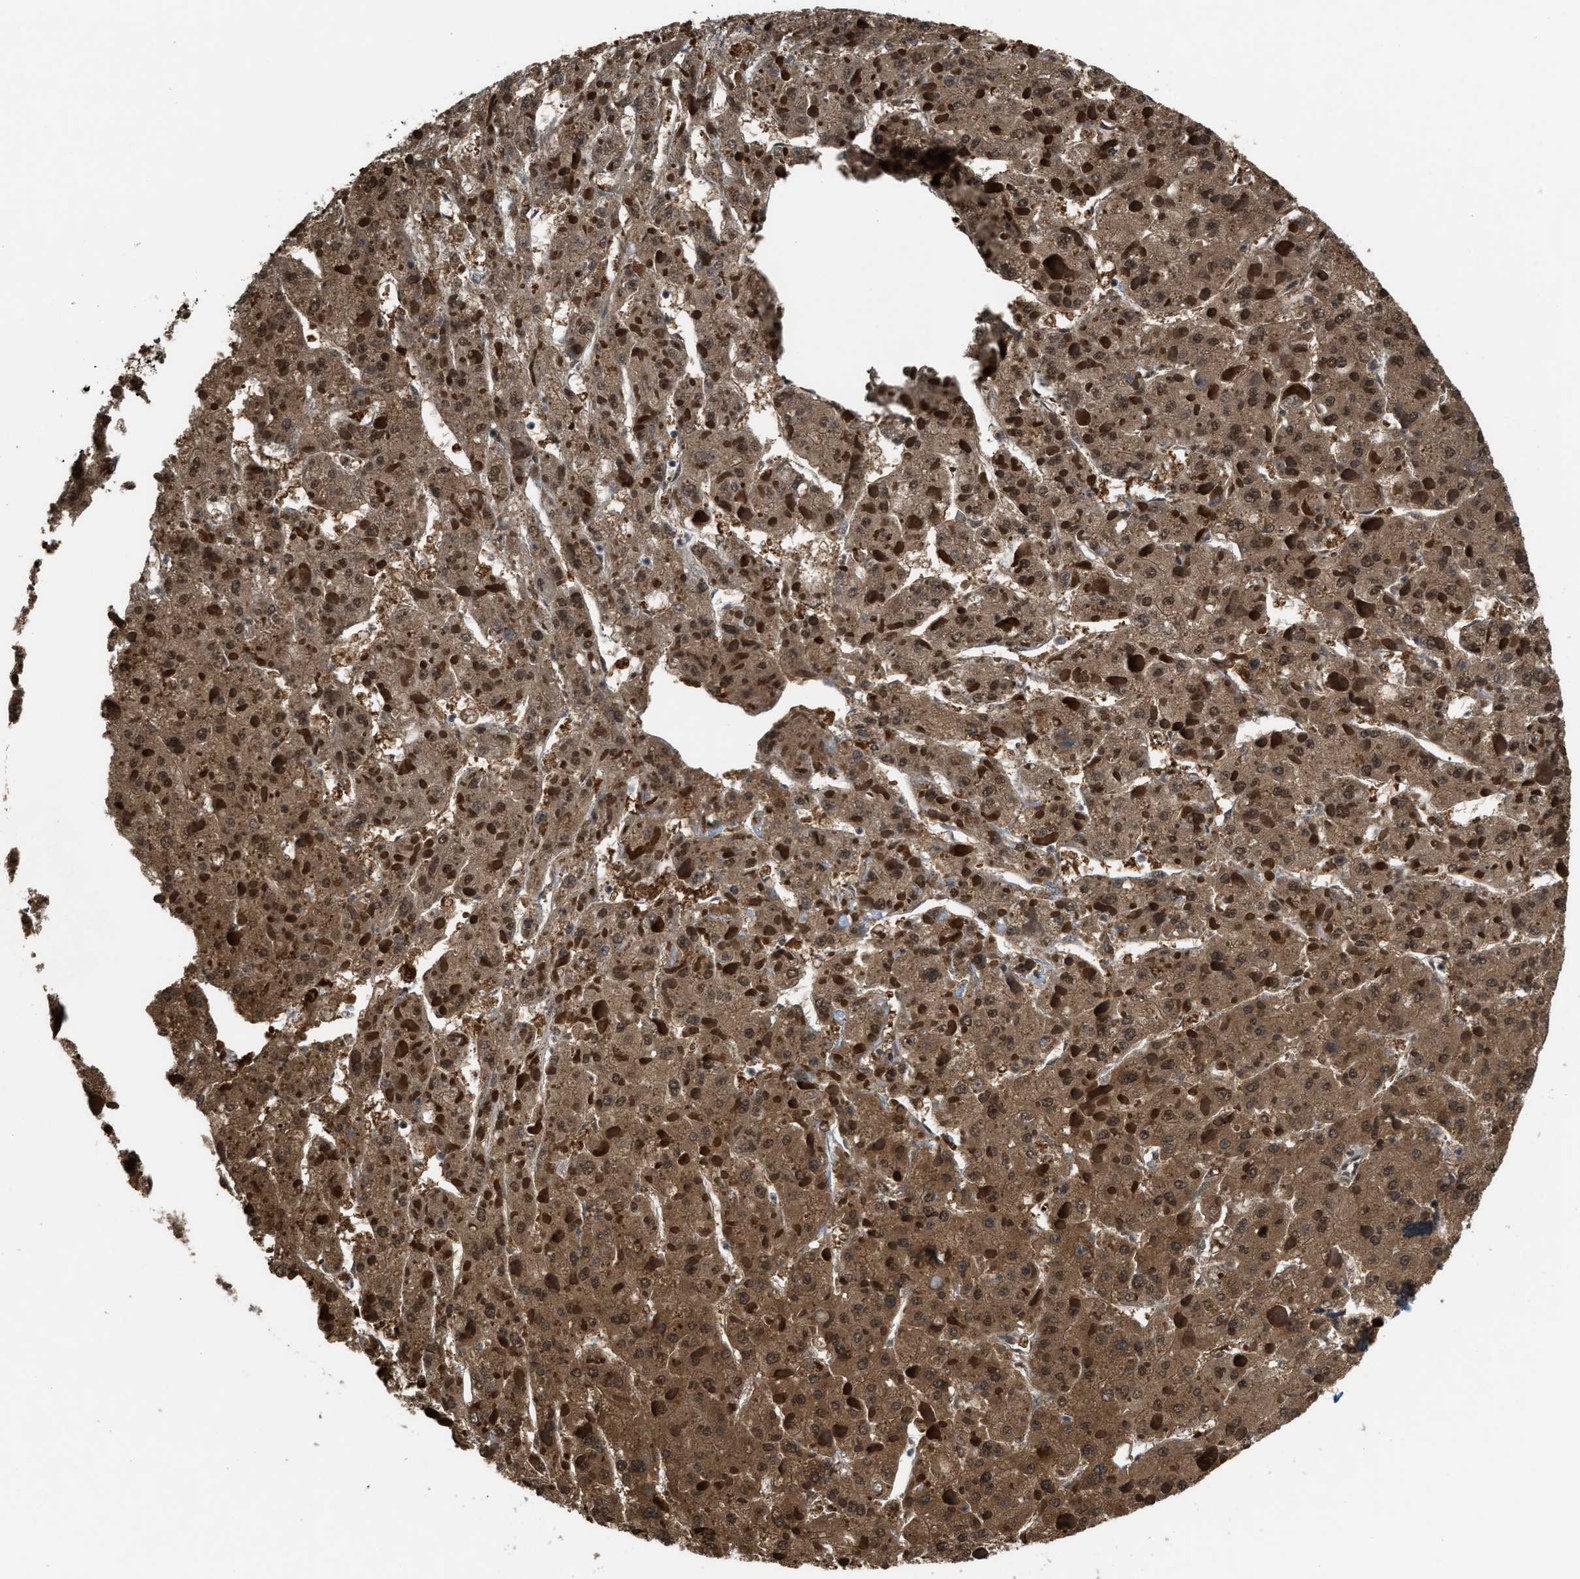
{"staining": {"intensity": "strong", "quantity": ">75%", "location": "cytoplasmic/membranous"}, "tissue": "liver cancer", "cell_type": "Tumor cells", "image_type": "cancer", "snomed": [{"axis": "morphology", "description": "Carcinoma, Hepatocellular, NOS"}, {"axis": "topography", "description": "Liver"}], "caption": "About >75% of tumor cells in liver cancer reveal strong cytoplasmic/membranous protein positivity as visualized by brown immunohistochemical staining.", "gene": "HIBADH", "patient": {"sex": "female", "age": 73}}